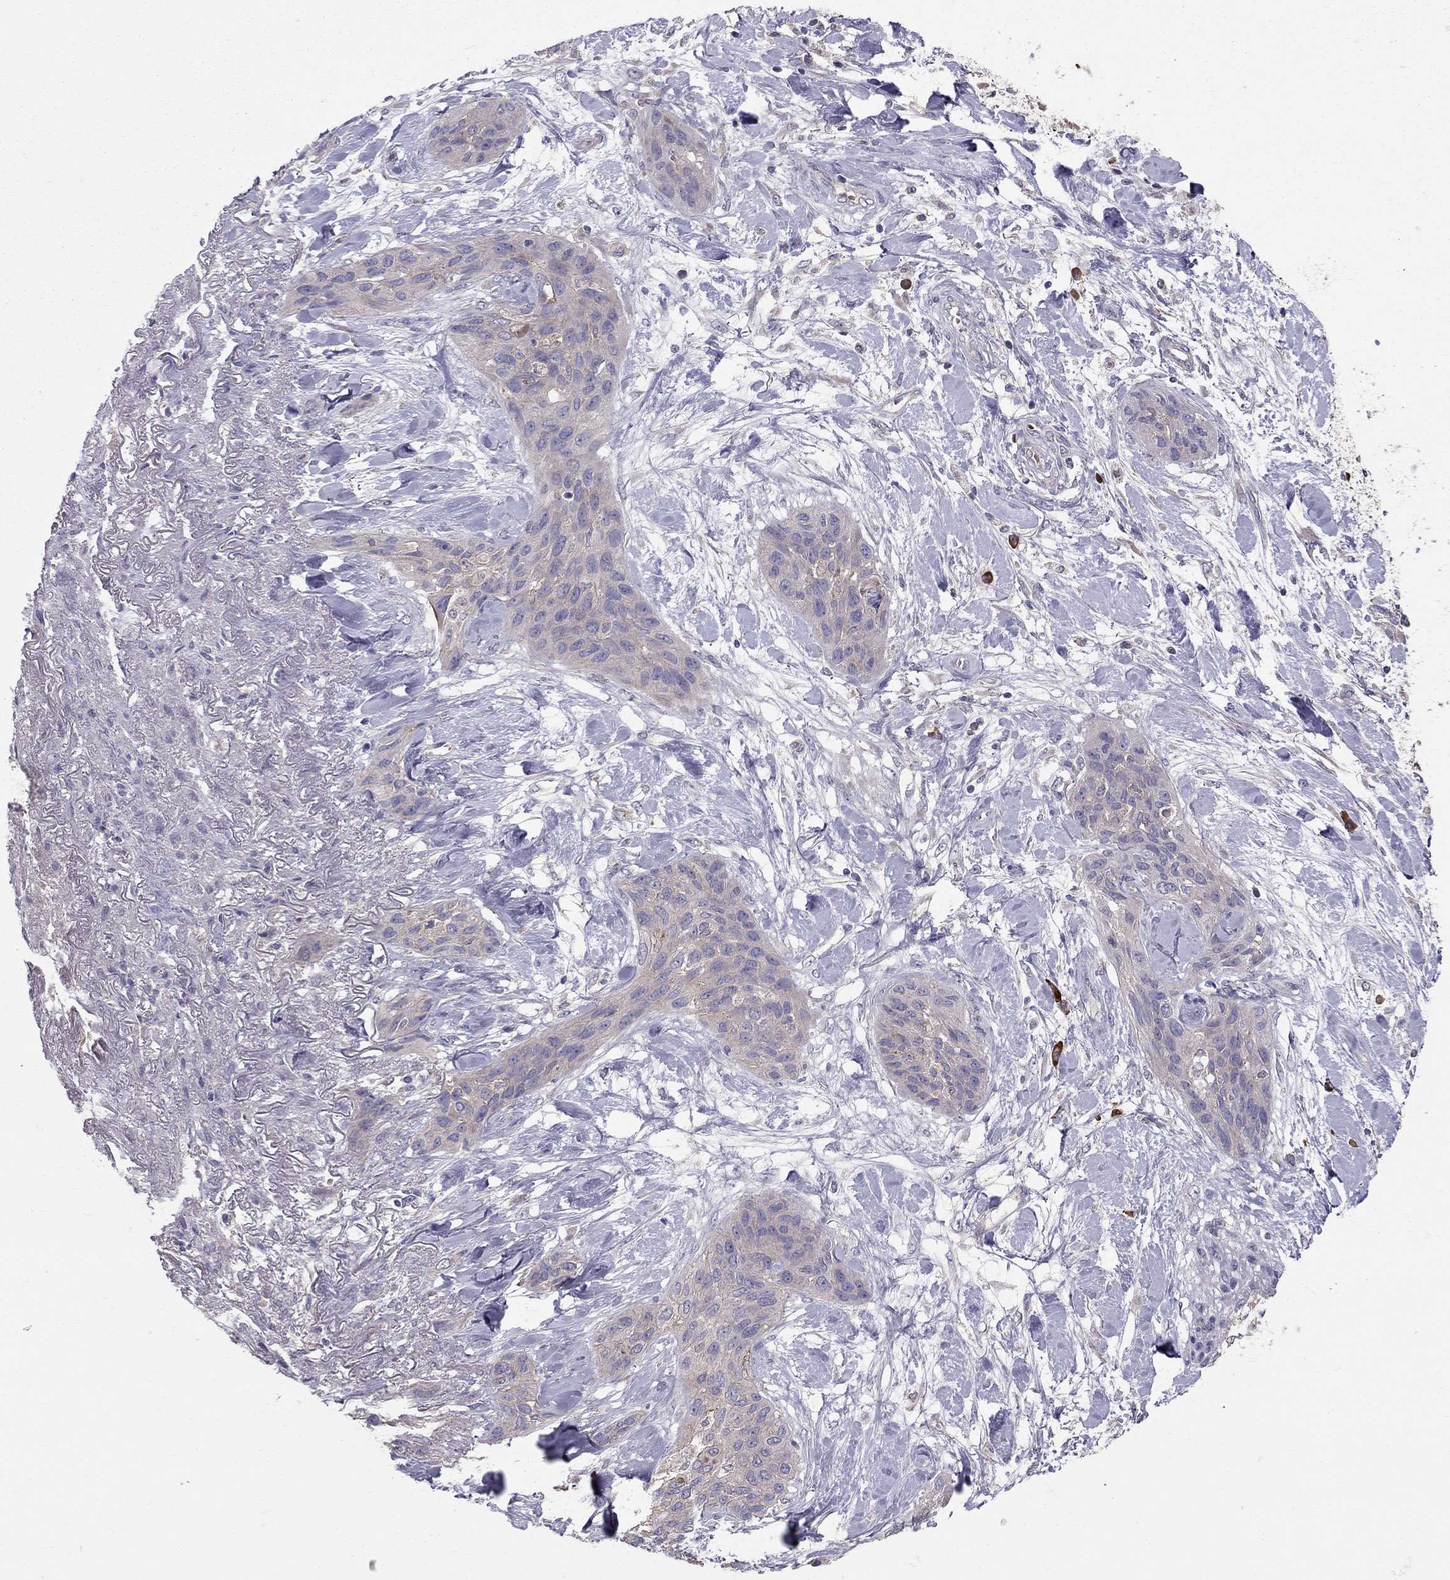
{"staining": {"intensity": "weak", "quantity": "<25%", "location": "cytoplasmic/membranous"}, "tissue": "lung cancer", "cell_type": "Tumor cells", "image_type": "cancer", "snomed": [{"axis": "morphology", "description": "Squamous cell carcinoma, NOS"}, {"axis": "topography", "description": "Lung"}], "caption": "Immunohistochemistry photomicrograph of human lung cancer stained for a protein (brown), which demonstrates no staining in tumor cells.", "gene": "PIK3CG", "patient": {"sex": "female", "age": 70}}